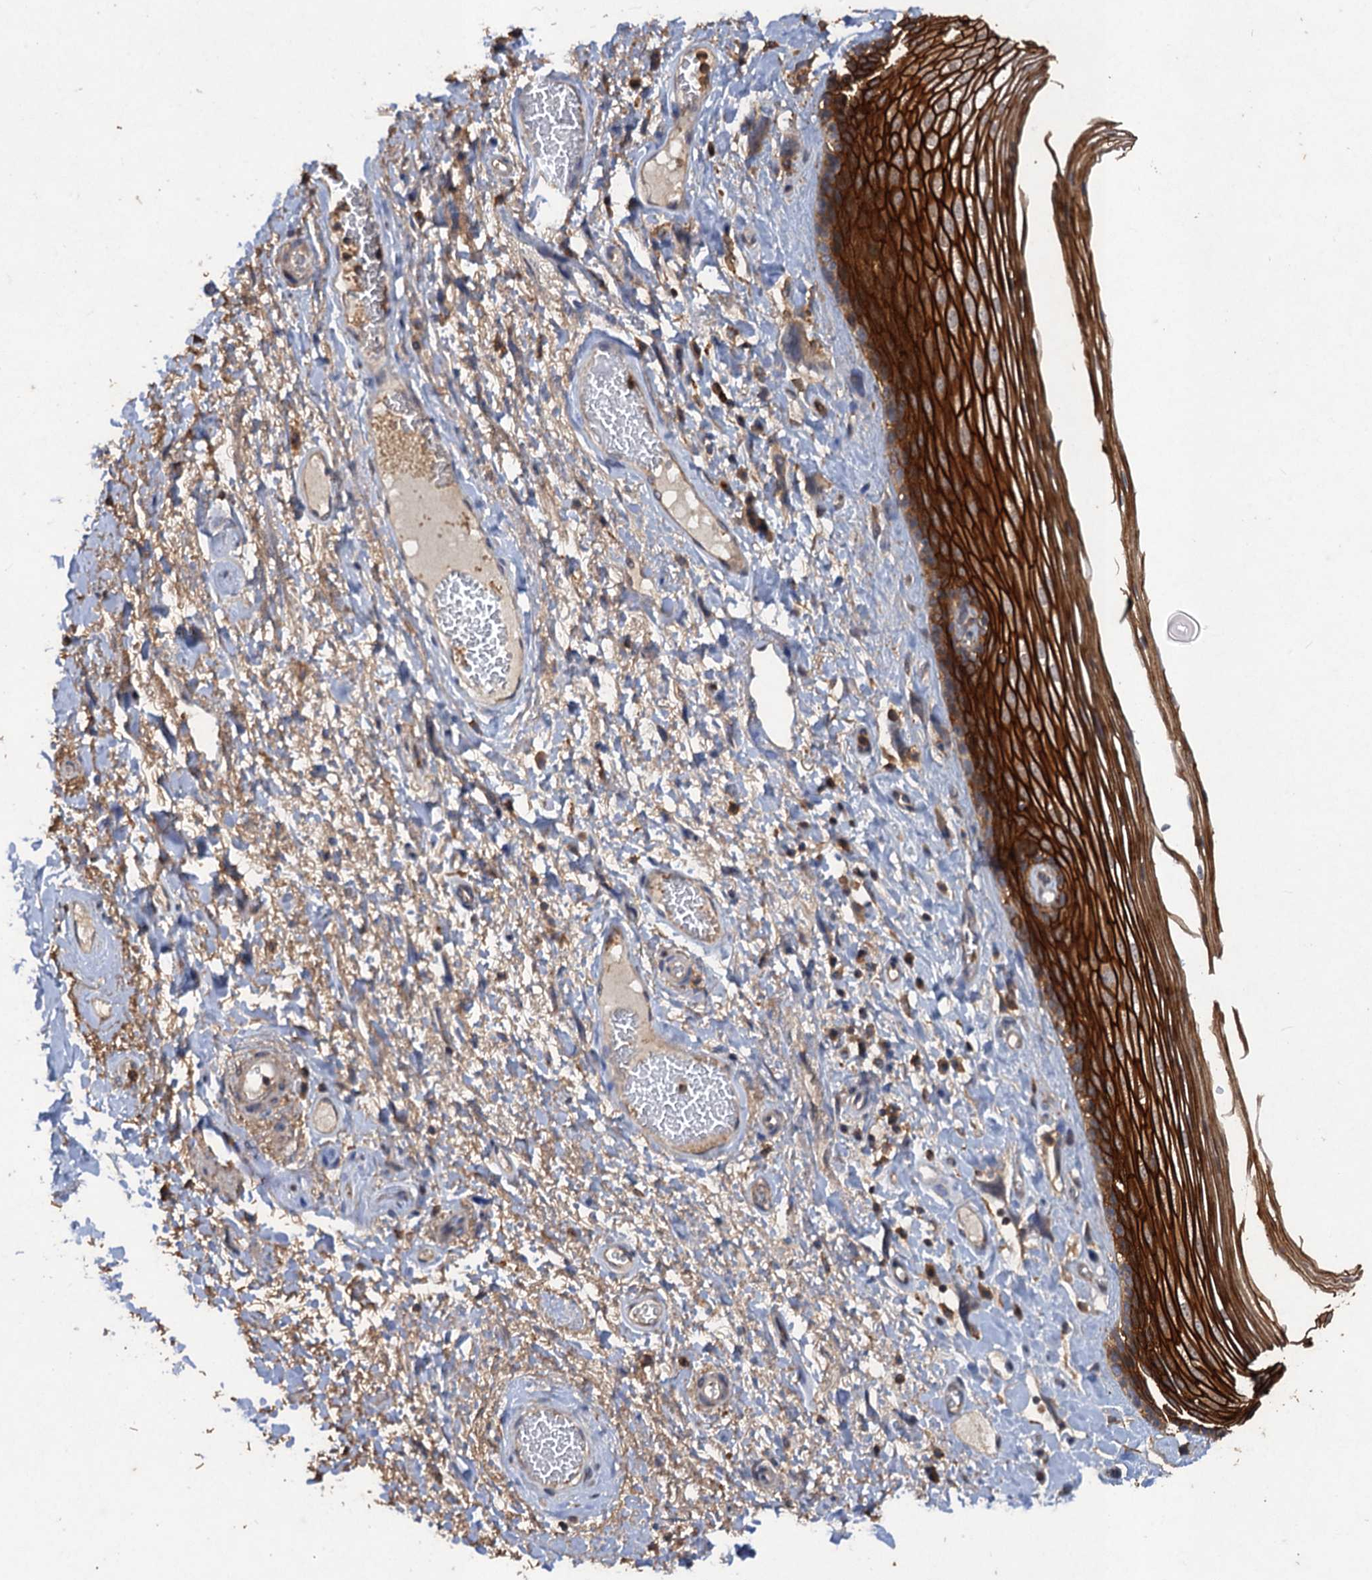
{"staining": {"intensity": "strong", "quantity": ">75%", "location": "cytoplasmic/membranous"}, "tissue": "skin", "cell_type": "Epidermal cells", "image_type": "normal", "snomed": [{"axis": "morphology", "description": "Normal tissue, NOS"}, {"axis": "topography", "description": "Anal"}], "caption": "Immunohistochemistry (IHC) micrograph of unremarkable skin stained for a protein (brown), which demonstrates high levels of strong cytoplasmic/membranous positivity in approximately >75% of epidermal cells.", "gene": "SCUBE3", "patient": {"sex": "male", "age": 69}}